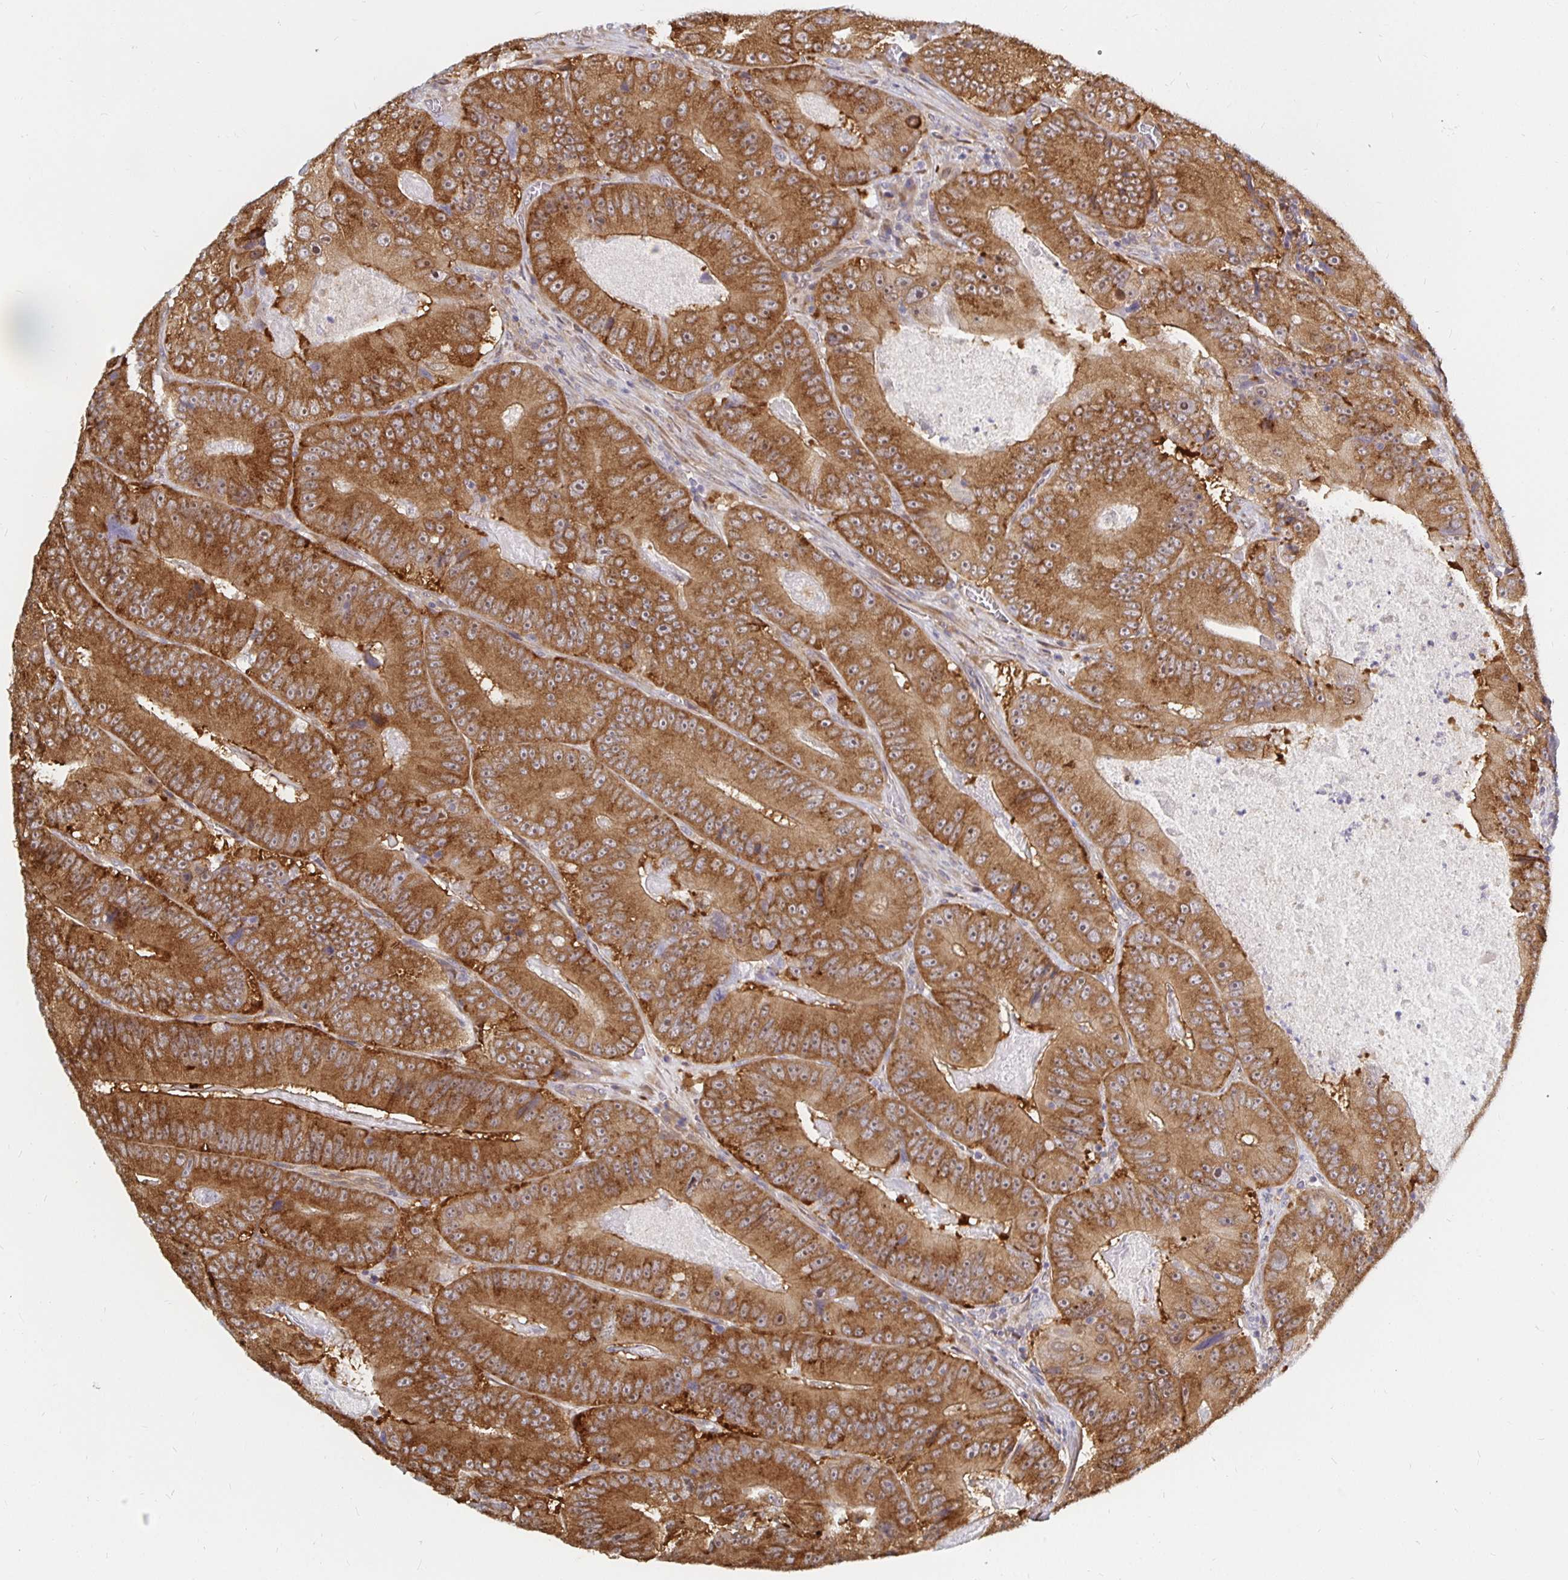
{"staining": {"intensity": "moderate", "quantity": ">75%", "location": "cytoplasmic/membranous"}, "tissue": "colorectal cancer", "cell_type": "Tumor cells", "image_type": "cancer", "snomed": [{"axis": "morphology", "description": "Adenocarcinoma, NOS"}, {"axis": "topography", "description": "Colon"}], "caption": "High-magnification brightfield microscopy of colorectal adenocarcinoma stained with DAB (brown) and counterstained with hematoxylin (blue). tumor cells exhibit moderate cytoplasmic/membranous expression is appreciated in approximately>75% of cells.", "gene": "PDAP1", "patient": {"sex": "female", "age": 86}}